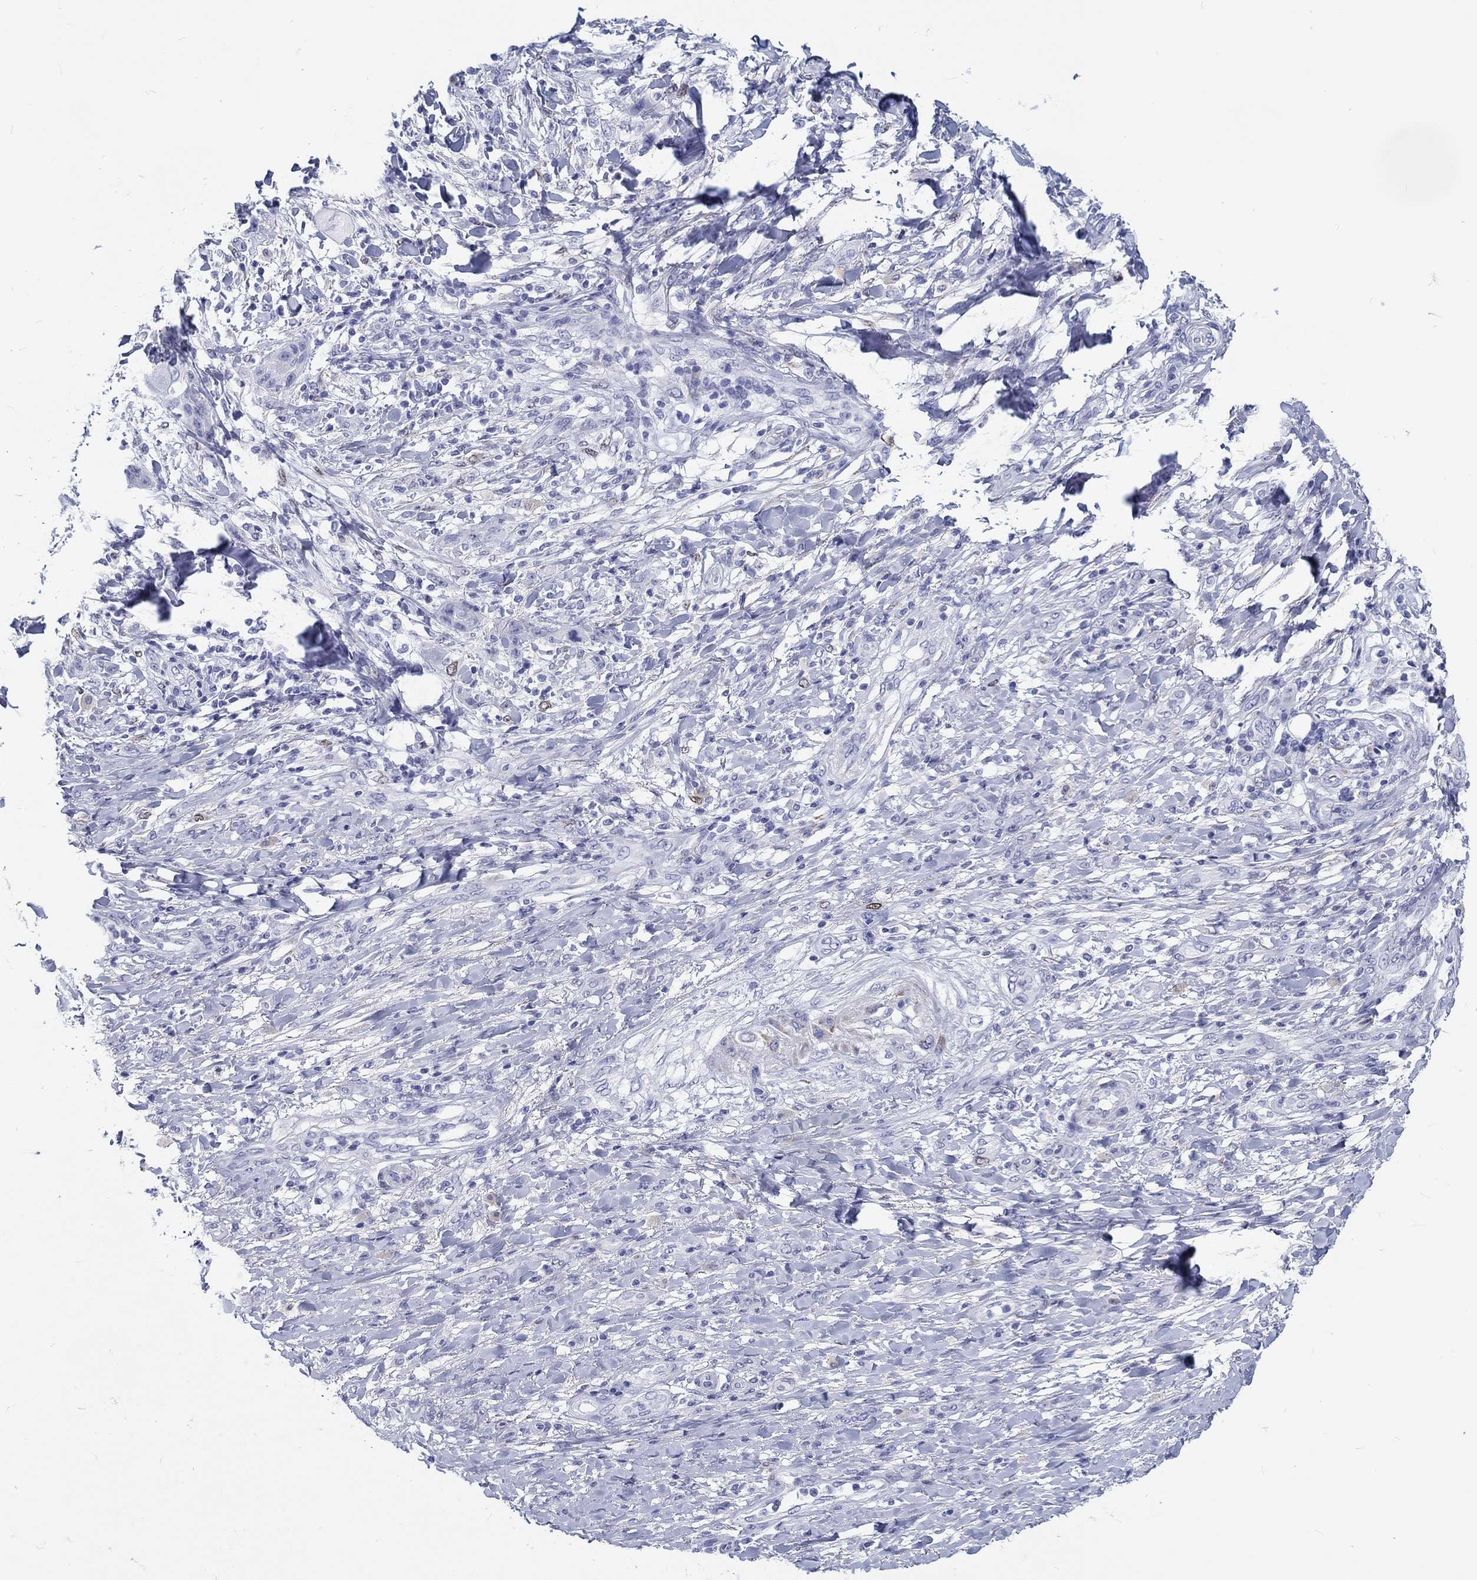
{"staining": {"intensity": "negative", "quantity": "none", "location": "none"}, "tissue": "skin cancer", "cell_type": "Tumor cells", "image_type": "cancer", "snomed": [{"axis": "morphology", "description": "Squamous cell carcinoma, NOS"}, {"axis": "topography", "description": "Skin"}], "caption": "Tumor cells show no significant protein expression in skin cancer.", "gene": "H1-1", "patient": {"sex": "male", "age": 62}}